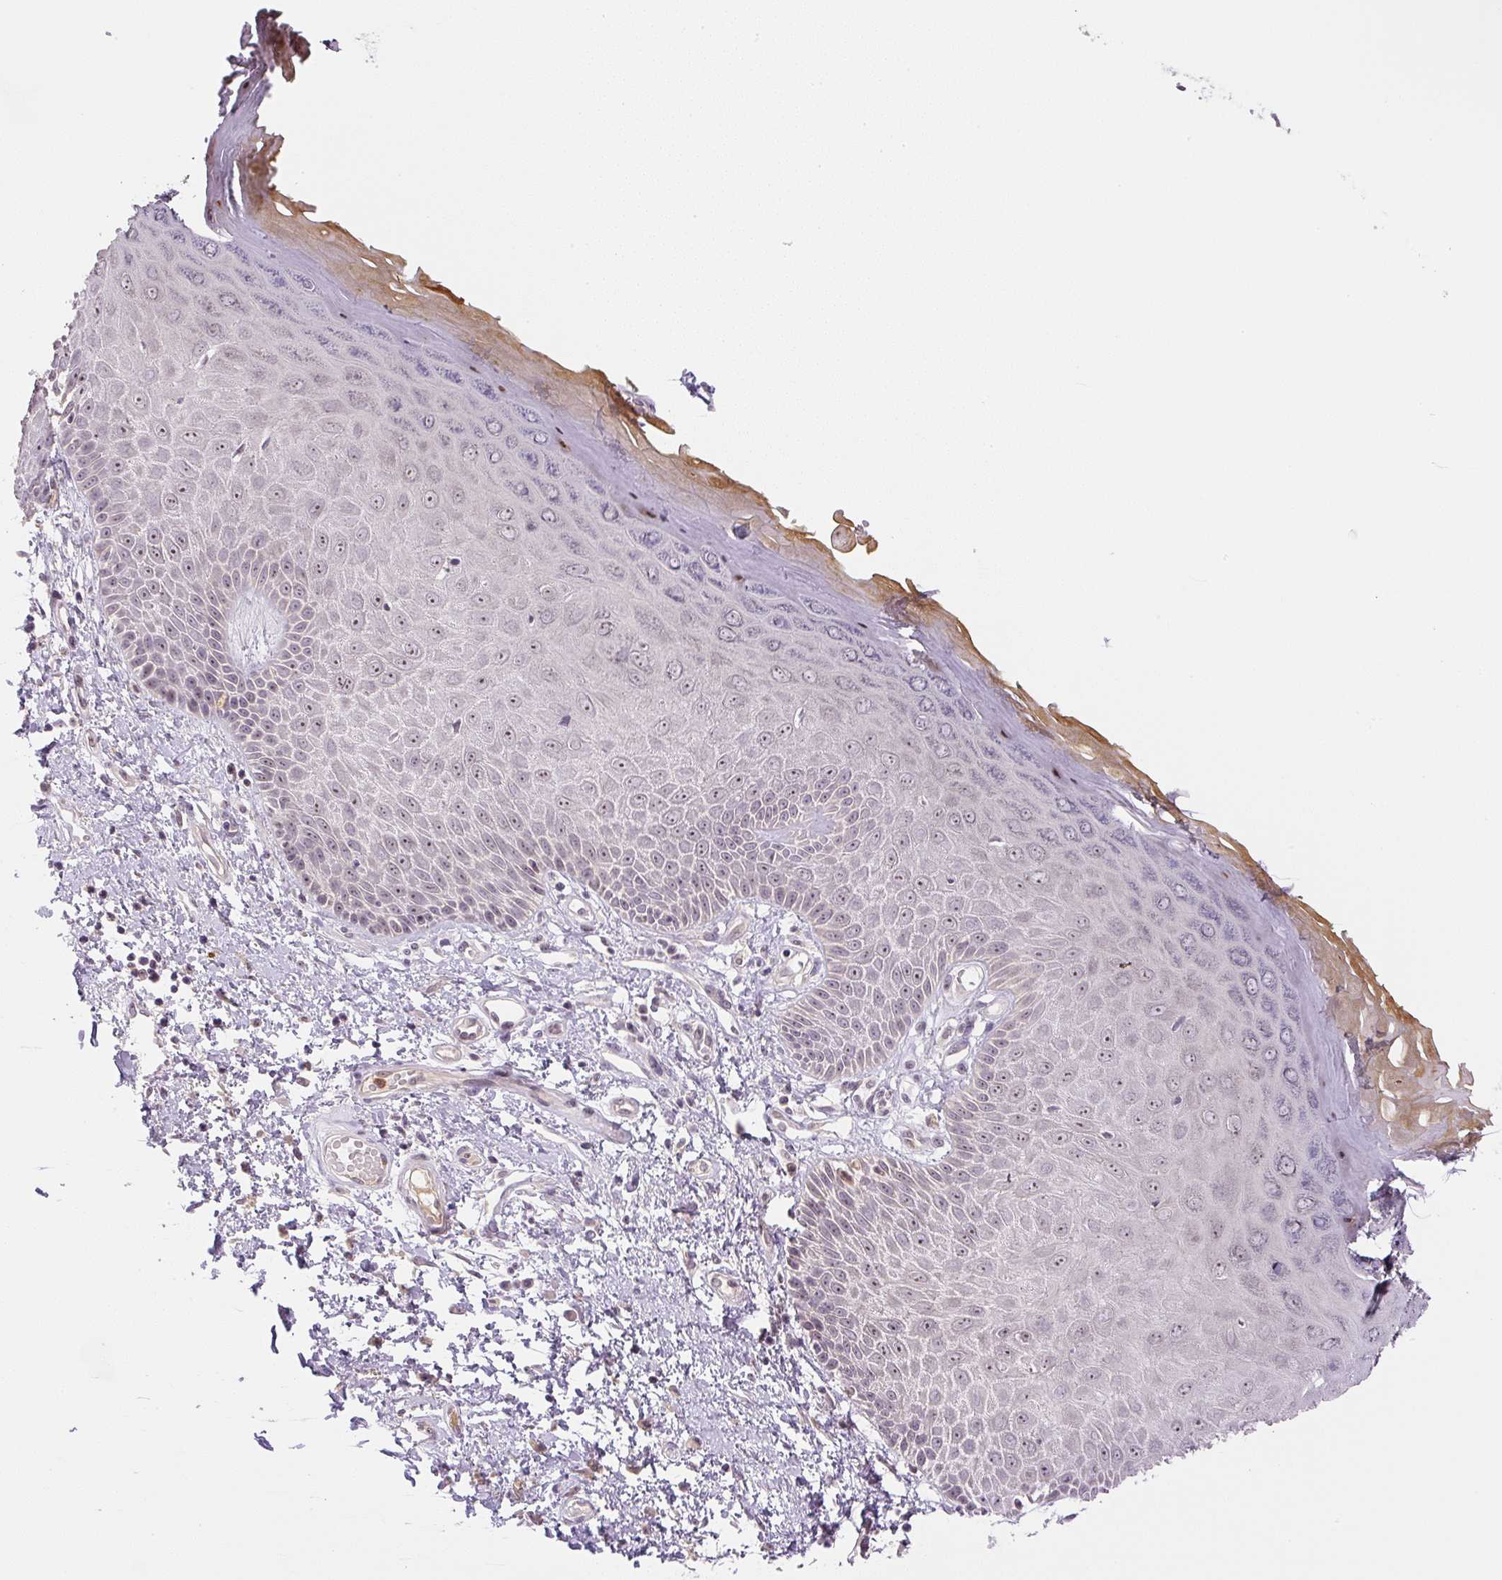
{"staining": {"intensity": "moderate", "quantity": "25%-75%", "location": "nuclear"}, "tissue": "skin", "cell_type": "Epidermal cells", "image_type": "normal", "snomed": [{"axis": "morphology", "description": "Normal tissue, NOS"}, {"axis": "topography", "description": "Anal"}, {"axis": "topography", "description": "Peripheral nerve tissue"}], "caption": "Immunohistochemical staining of normal skin displays 25%-75% levels of moderate nuclear protein positivity in approximately 25%-75% of epidermal cells.", "gene": "SGF29", "patient": {"sex": "male", "age": 78}}